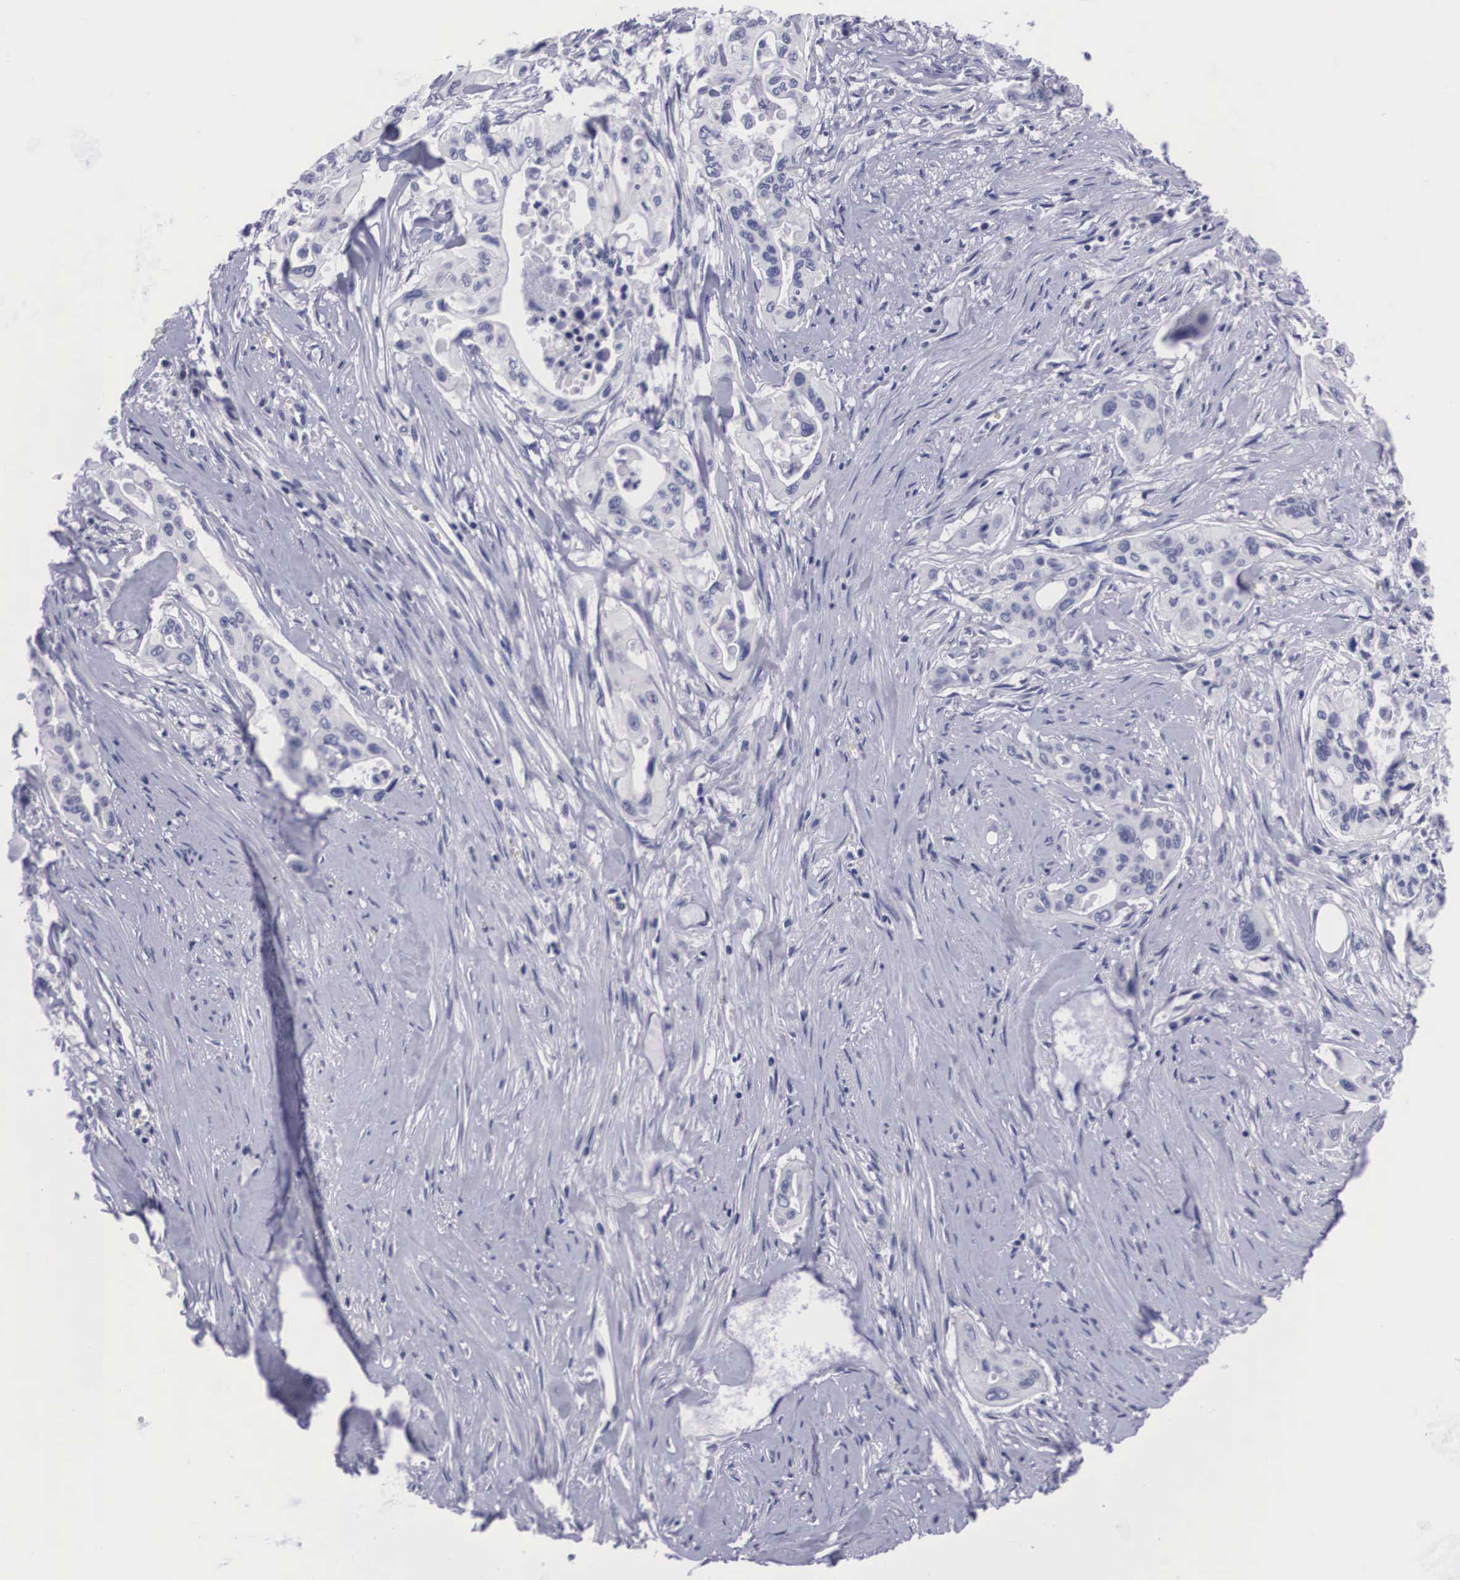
{"staining": {"intensity": "negative", "quantity": "none", "location": "none"}, "tissue": "pancreatic cancer", "cell_type": "Tumor cells", "image_type": "cancer", "snomed": [{"axis": "morphology", "description": "Adenocarcinoma, NOS"}, {"axis": "topography", "description": "Pancreas"}], "caption": "Protein analysis of pancreatic cancer displays no significant positivity in tumor cells.", "gene": "C22orf31", "patient": {"sex": "male", "age": 77}}